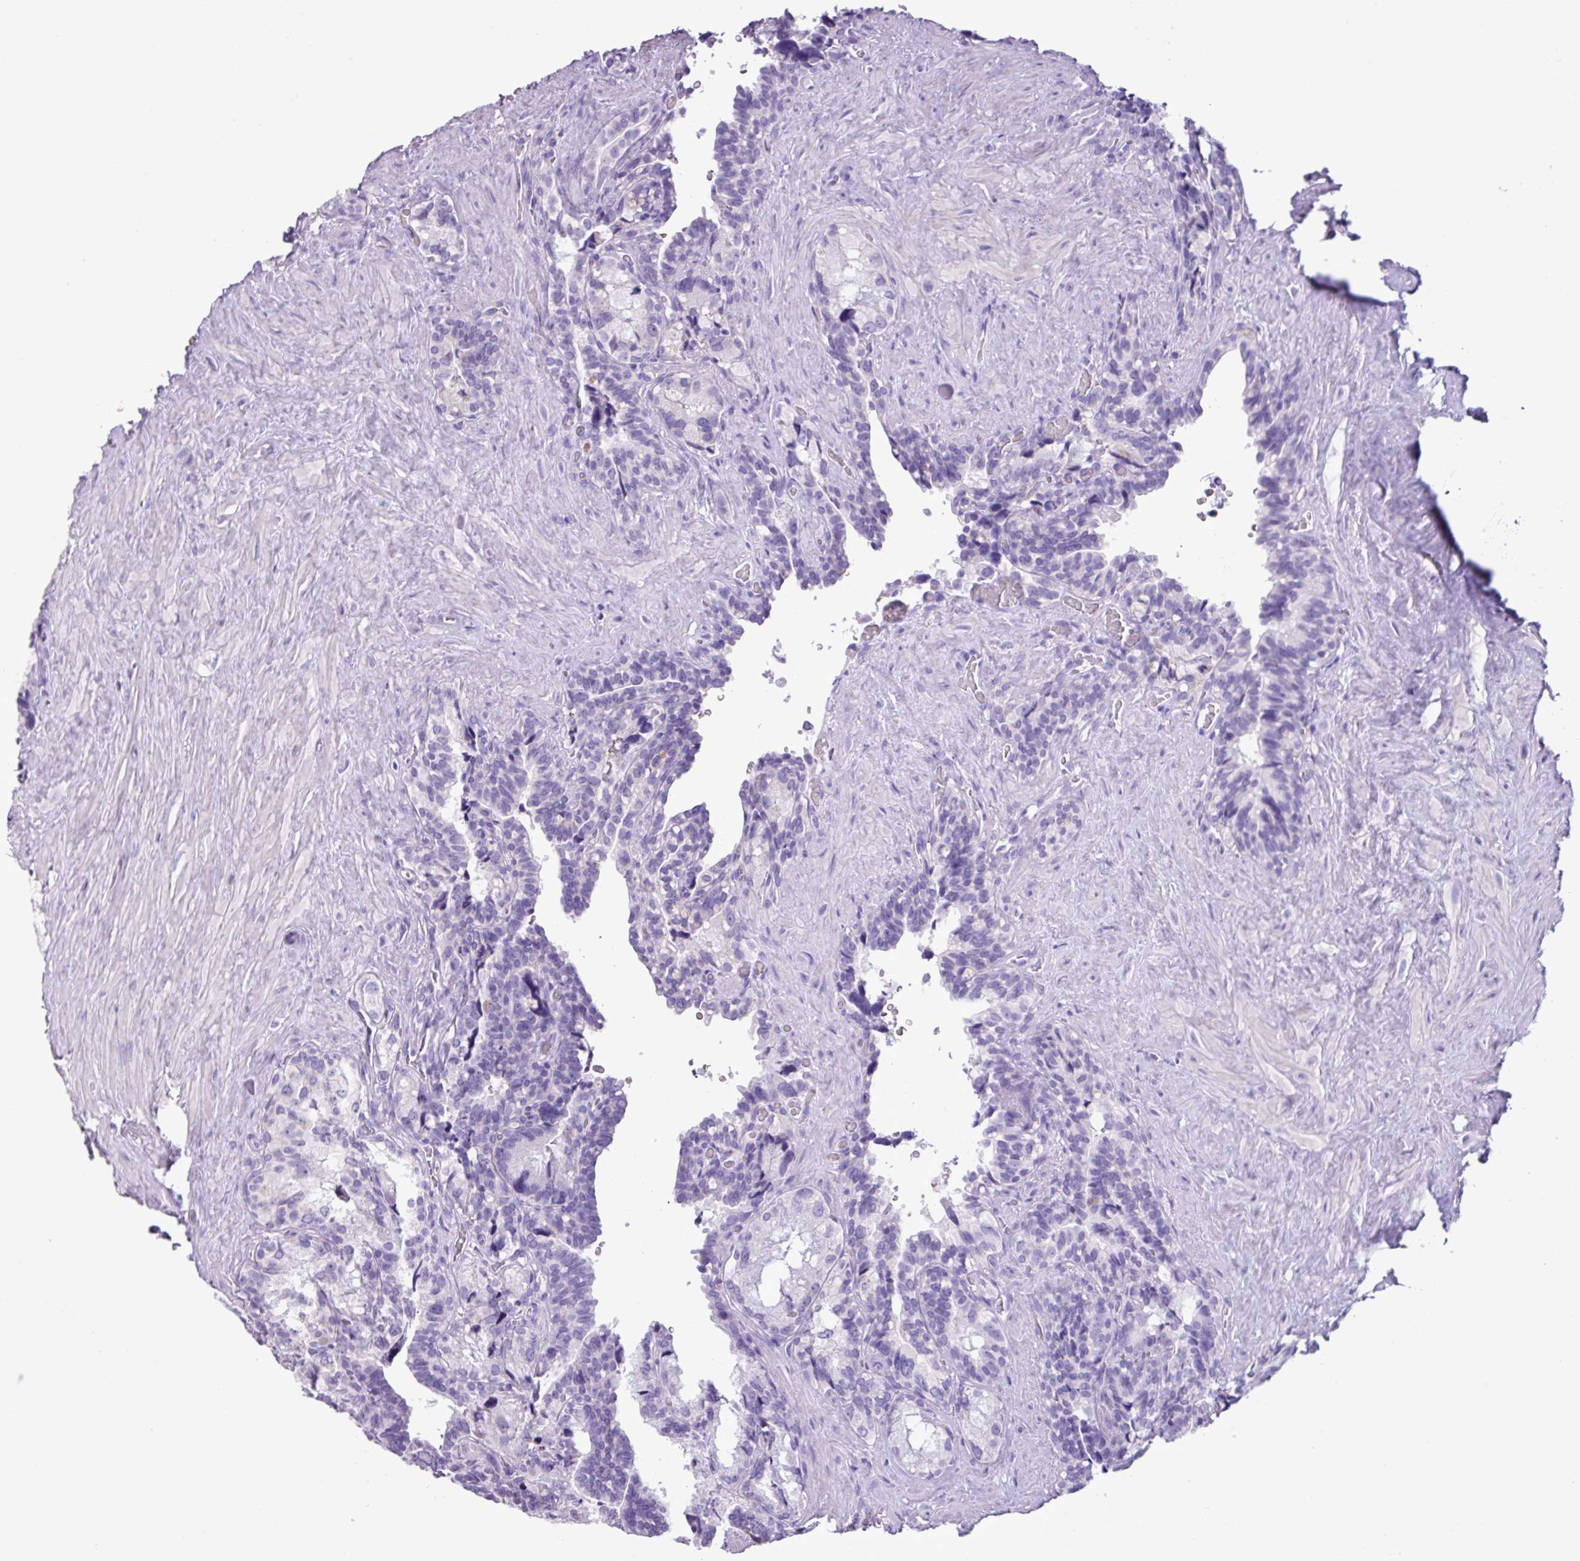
{"staining": {"intensity": "negative", "quantity": "none", "location": "none"}, "tissue": "seminal vesicle", "cell_type": "Glandular cells", "image_type": "normal", "snomed": [{"axis": "morphology", "description": "Normal tissue, NOS"}, {"axis": "topography", "description": "Seminal veicle"}], "caption": "Immunohistochemistry of normal human seminal vesicle shows no staining in glandular cells. The staining is performed using DAB brown chromogen with nuclei counter-stained in using hematoxylin.", "gene": "AGO3", "patient": {"sex": "male", "age": 68}}